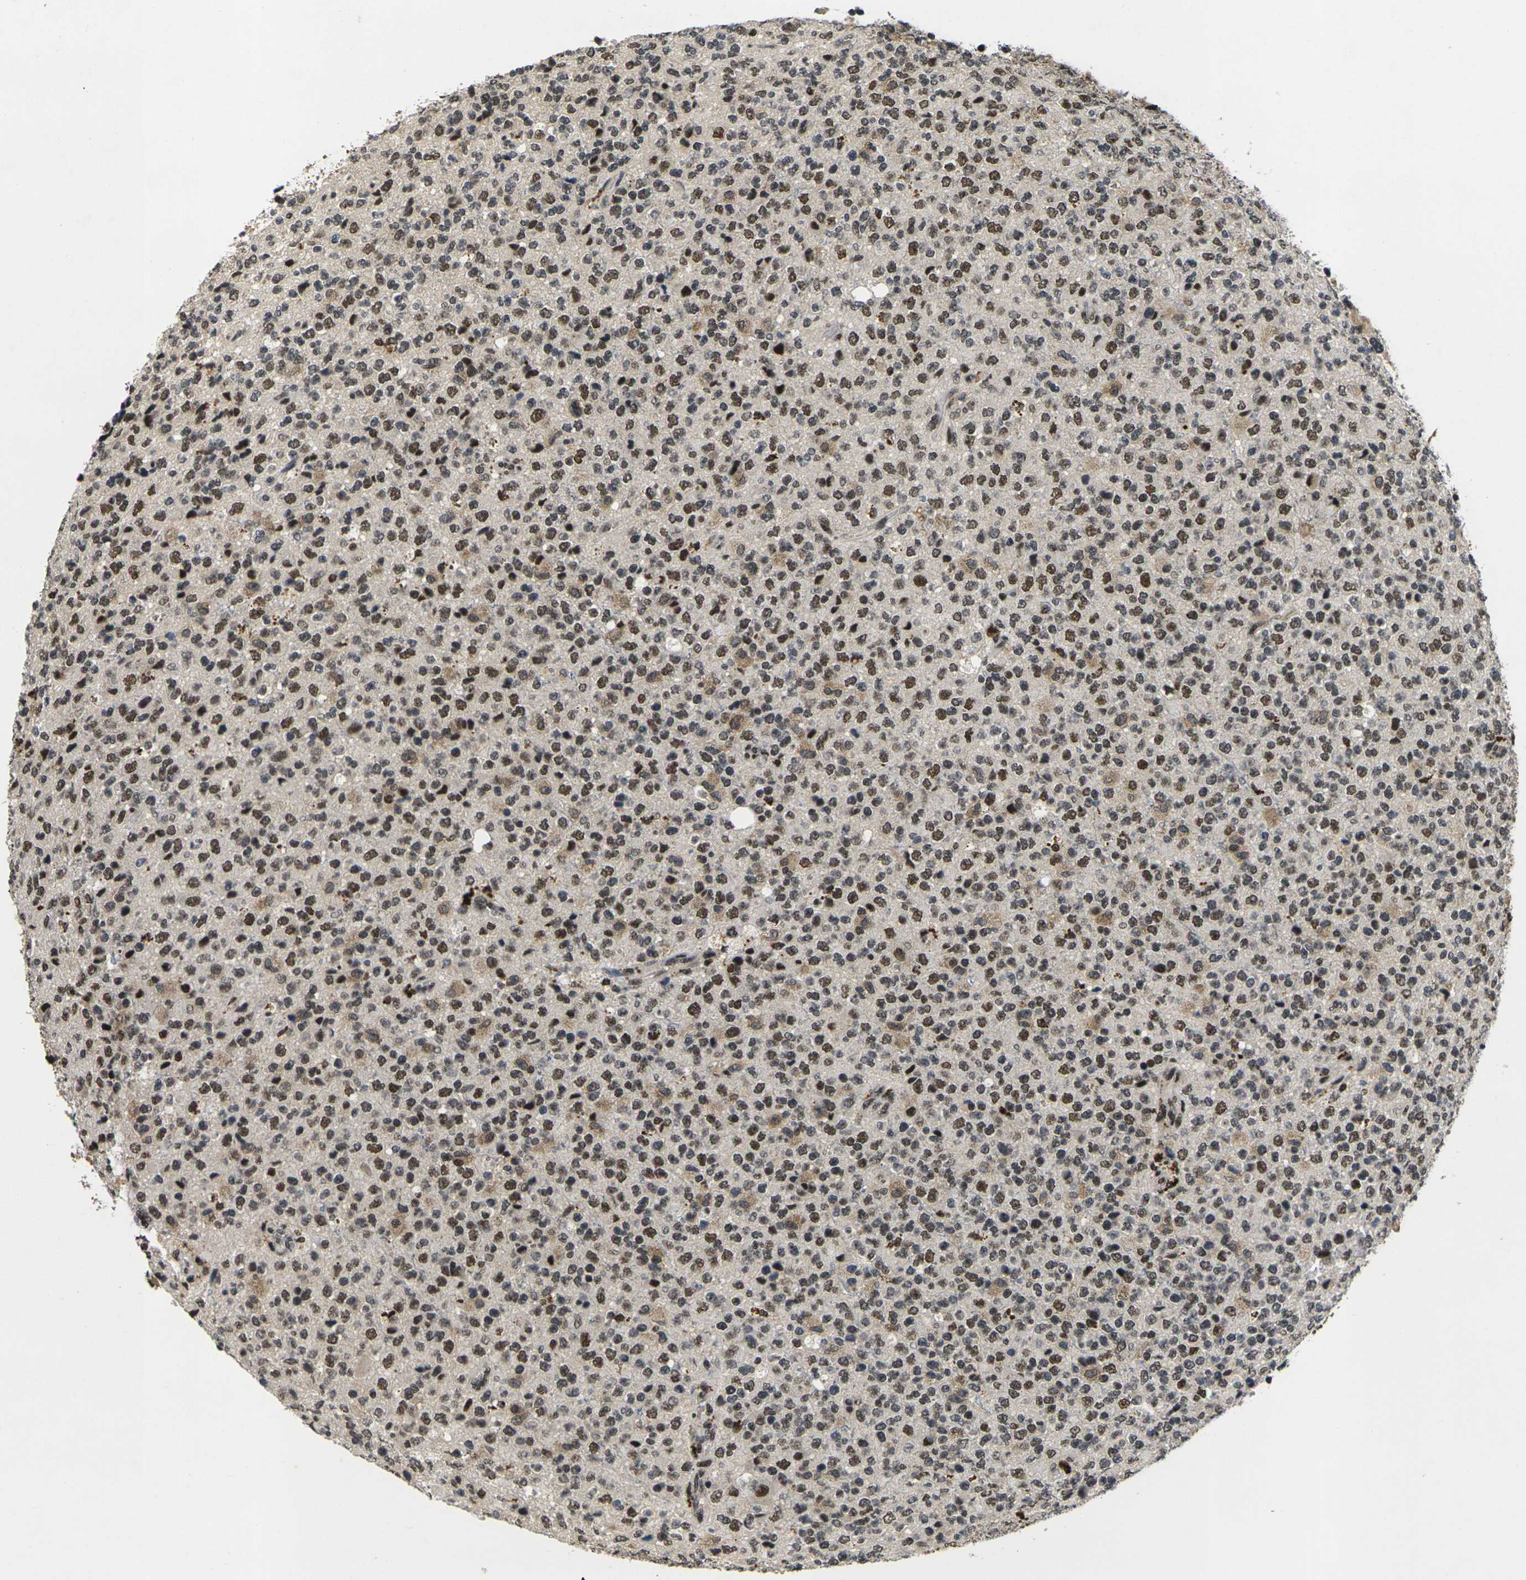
{"staining": {"intensity": "strong", "quantity": ">75%", "location": "nuclear"}, "tissue": "glioma", "cell_type": "Tumor cells", "image_type": "cancer", "snomed": [{"axis": "morphology", "description": "Glioma, malignant, High grade"}, {"axis": "topography", "description": "pancreas cauda"}], "caption": "Malignant glioma (high-grade) stained with IHC reveals strong nuclear staining in about >75% of tumor cells.", "gene": "GTF2E1", "patient": {"sex": "male", "age": 60}}